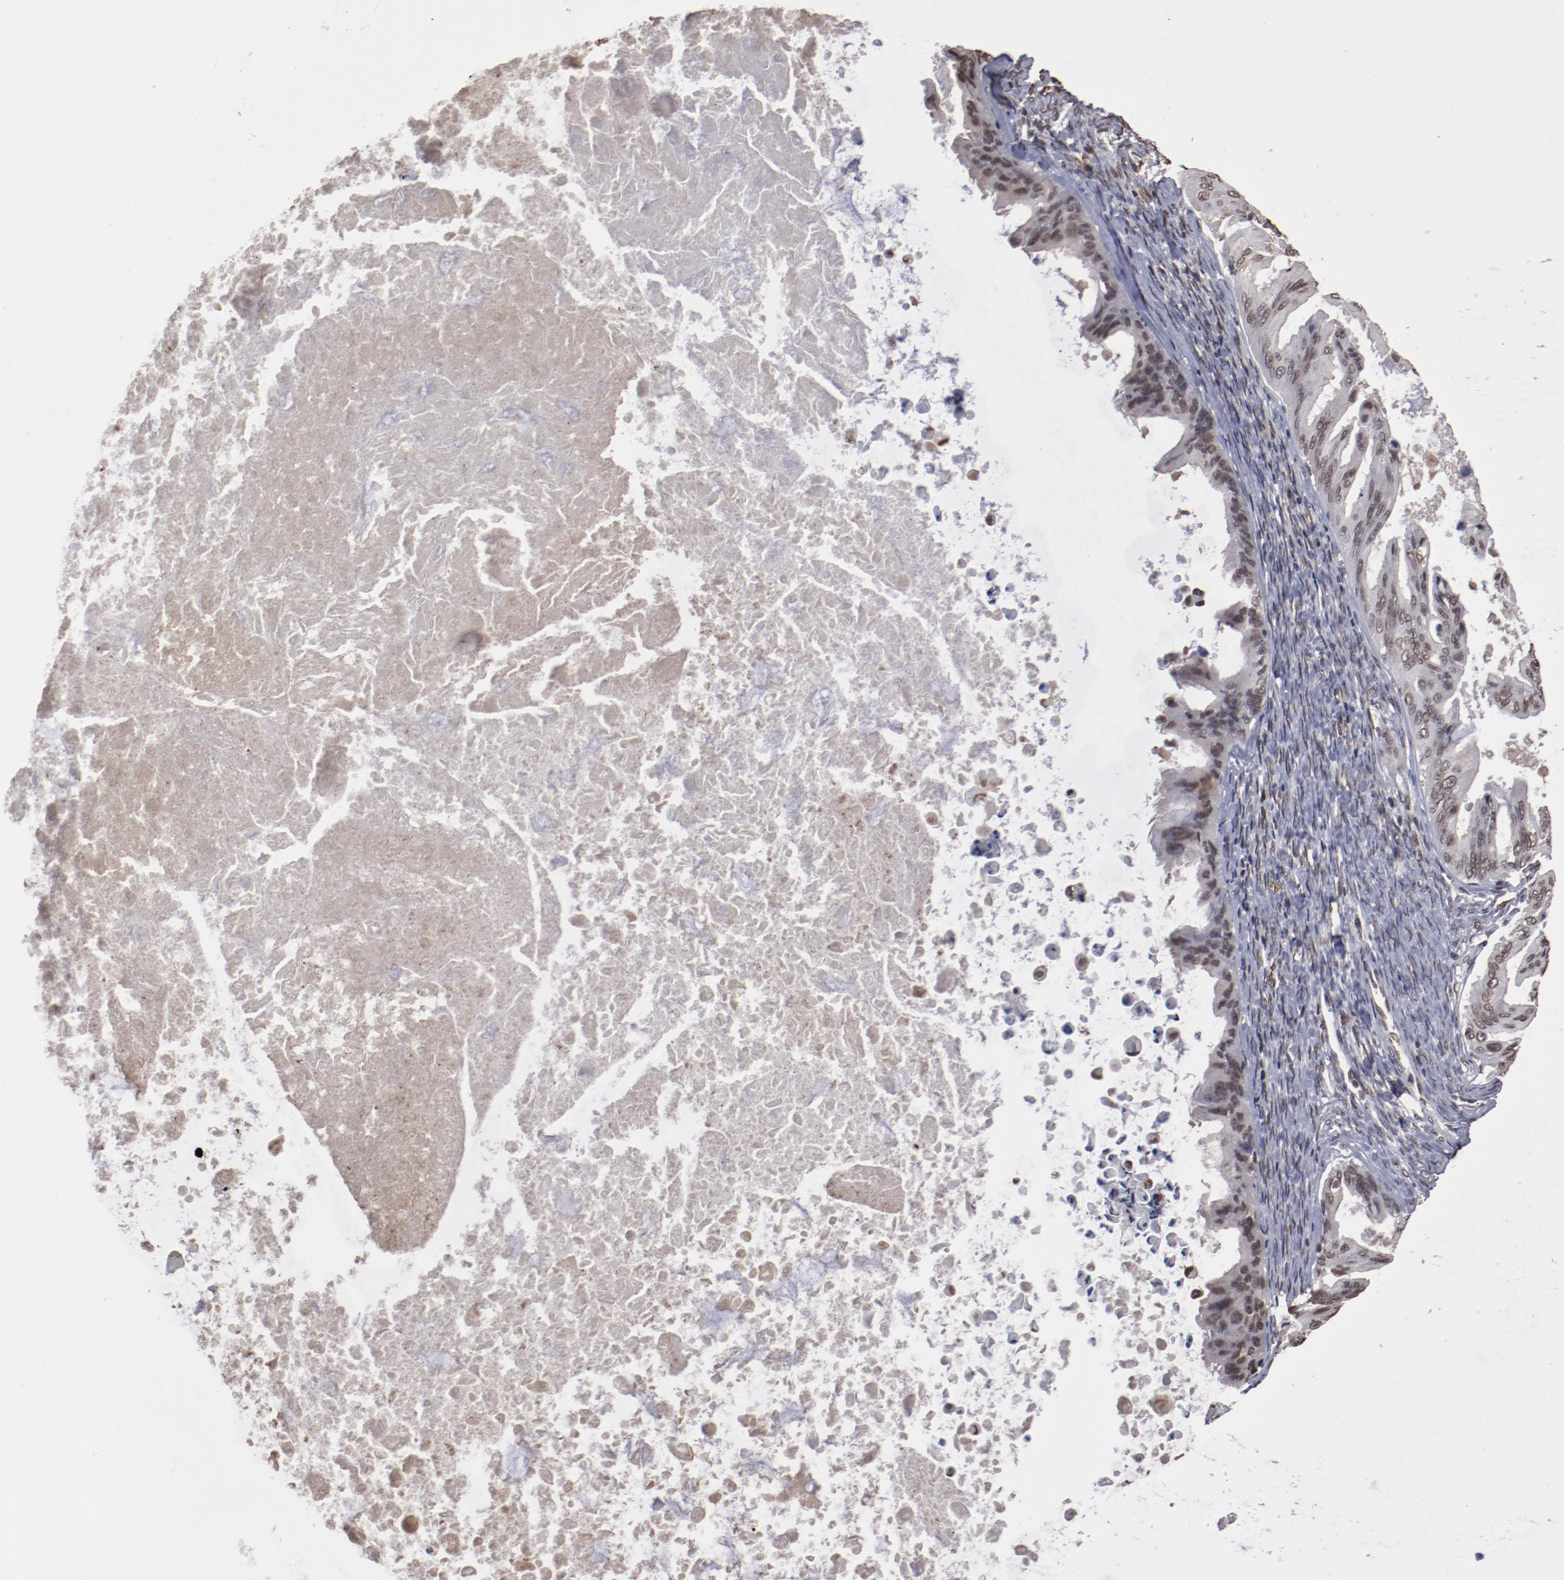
{"staining": {"intensity": "moderate", "quantity": ">75%", "location": "nuclear"}, "tissue": "ovarian cancer", "cell_type": "Tumor cells", "image_type": "cancer", "snomed": [{"axis": "morphology", "description": "Cystadenocarcinoma, mucinous, NOS"}, {"axis": "topography", "description": "Ovary"}], "caption": "Tumor cells show medium levels of moderate nuclear positivity in about >75% of cells in human mucinous cystadenocarcinoma (ovarian). (DAB IHC, brown staining for protein, blue staining for nuclei).", "gene": "AKT1", "patient": {"sex": "female", "age": 37}}